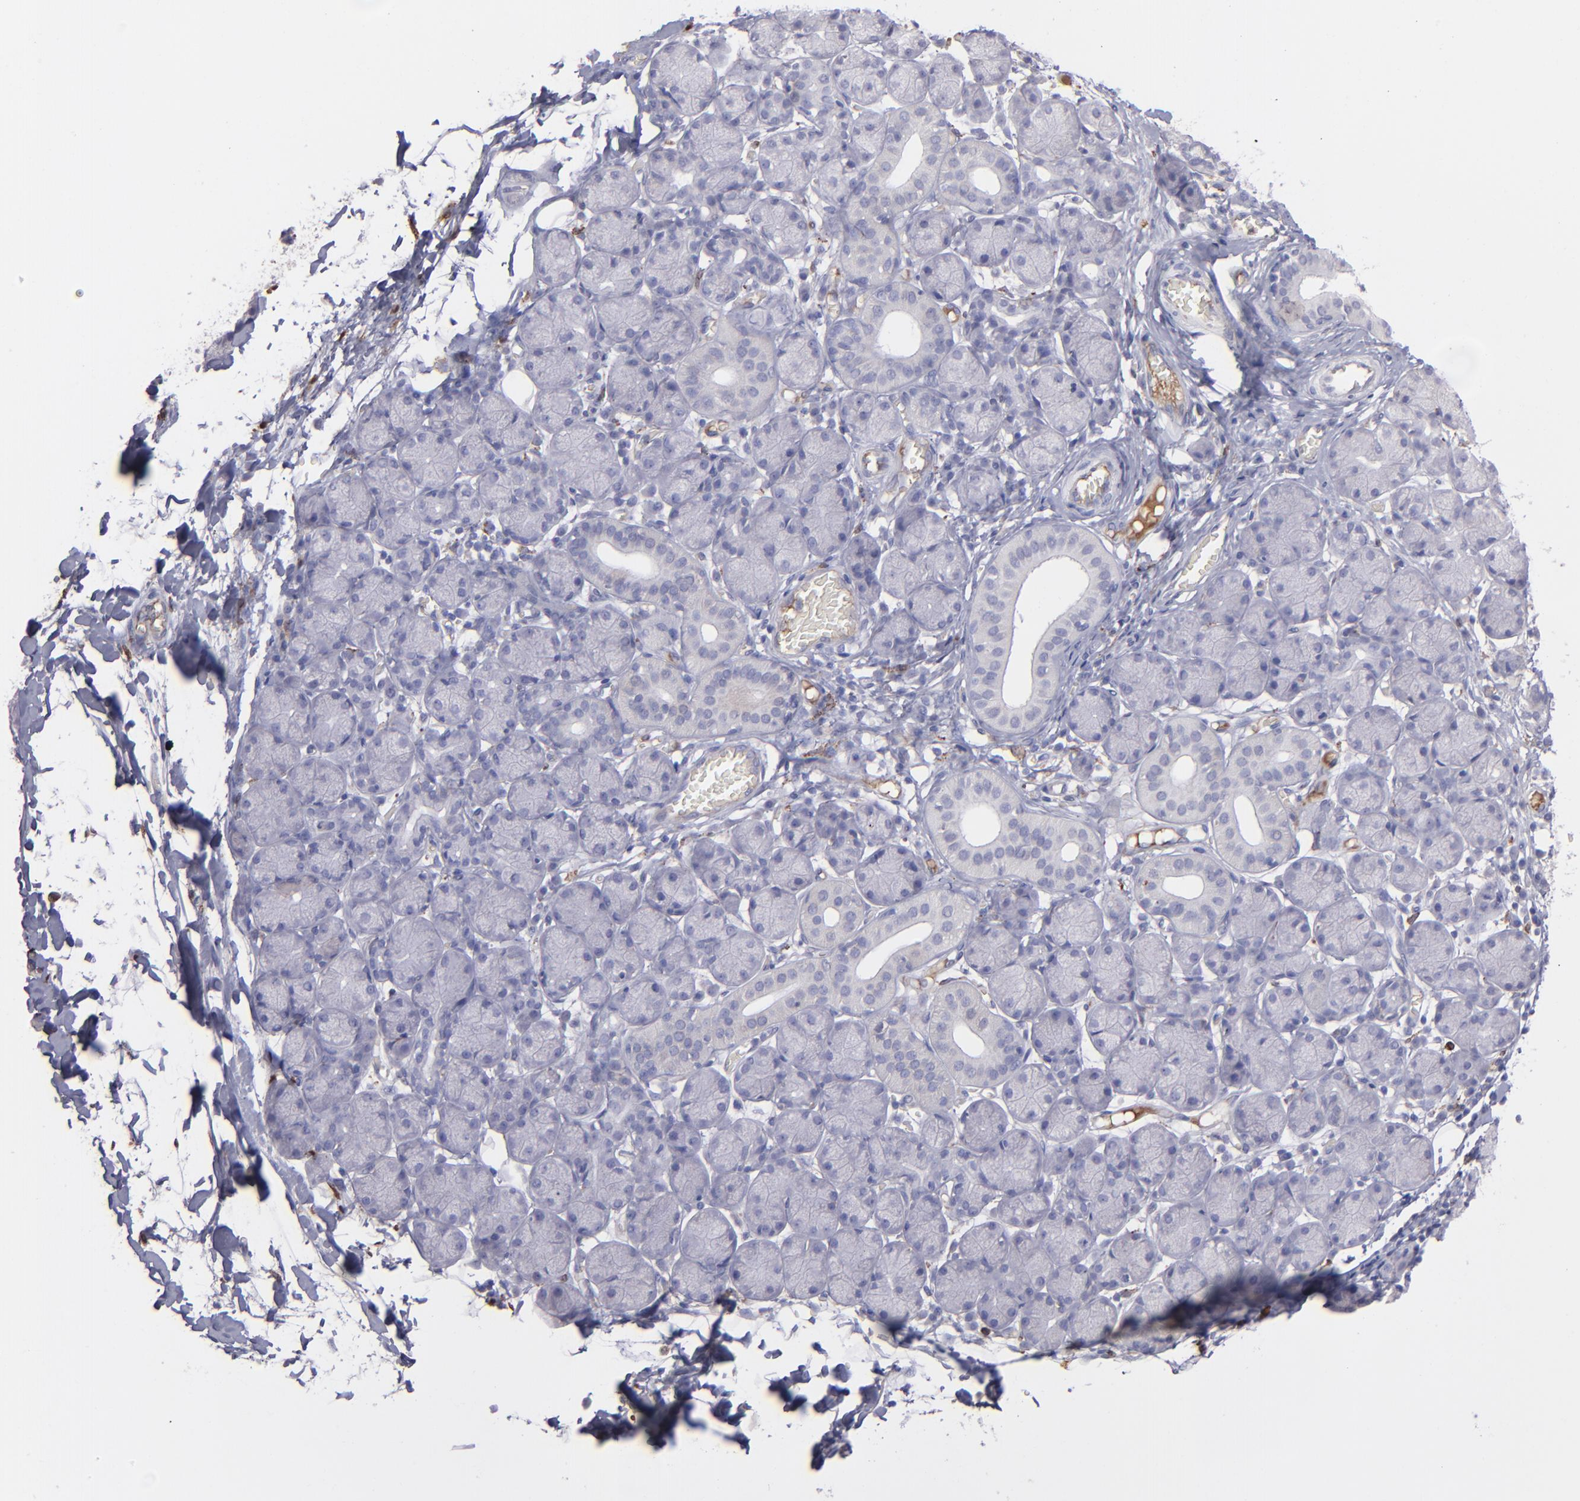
{"staining": {"intensity": "negative", "quantity": "none", "location": "none"}, "tissue": "salivary gland", "cell_type": "Glandular cells", "image_type": "normal", "snomed": [{"axis": "morphology", "description": "Normal tissue, NOS"}, {"axis": "topography", "description": "Salivary gland"}], "caption": "High magnification brightfield microscopy of unremarkable salivary gland stained with DAB (3,3'-diaminobenzidine) (brown) and counterstained with hematoxylin (blue): glandular cells show no significant expression. The staining is performed using DAB brown chromogen with nuclei counter-stained in using hematoxylin.", "gene": "C1QA", "patient": {"sex": "female", "age": 24}}